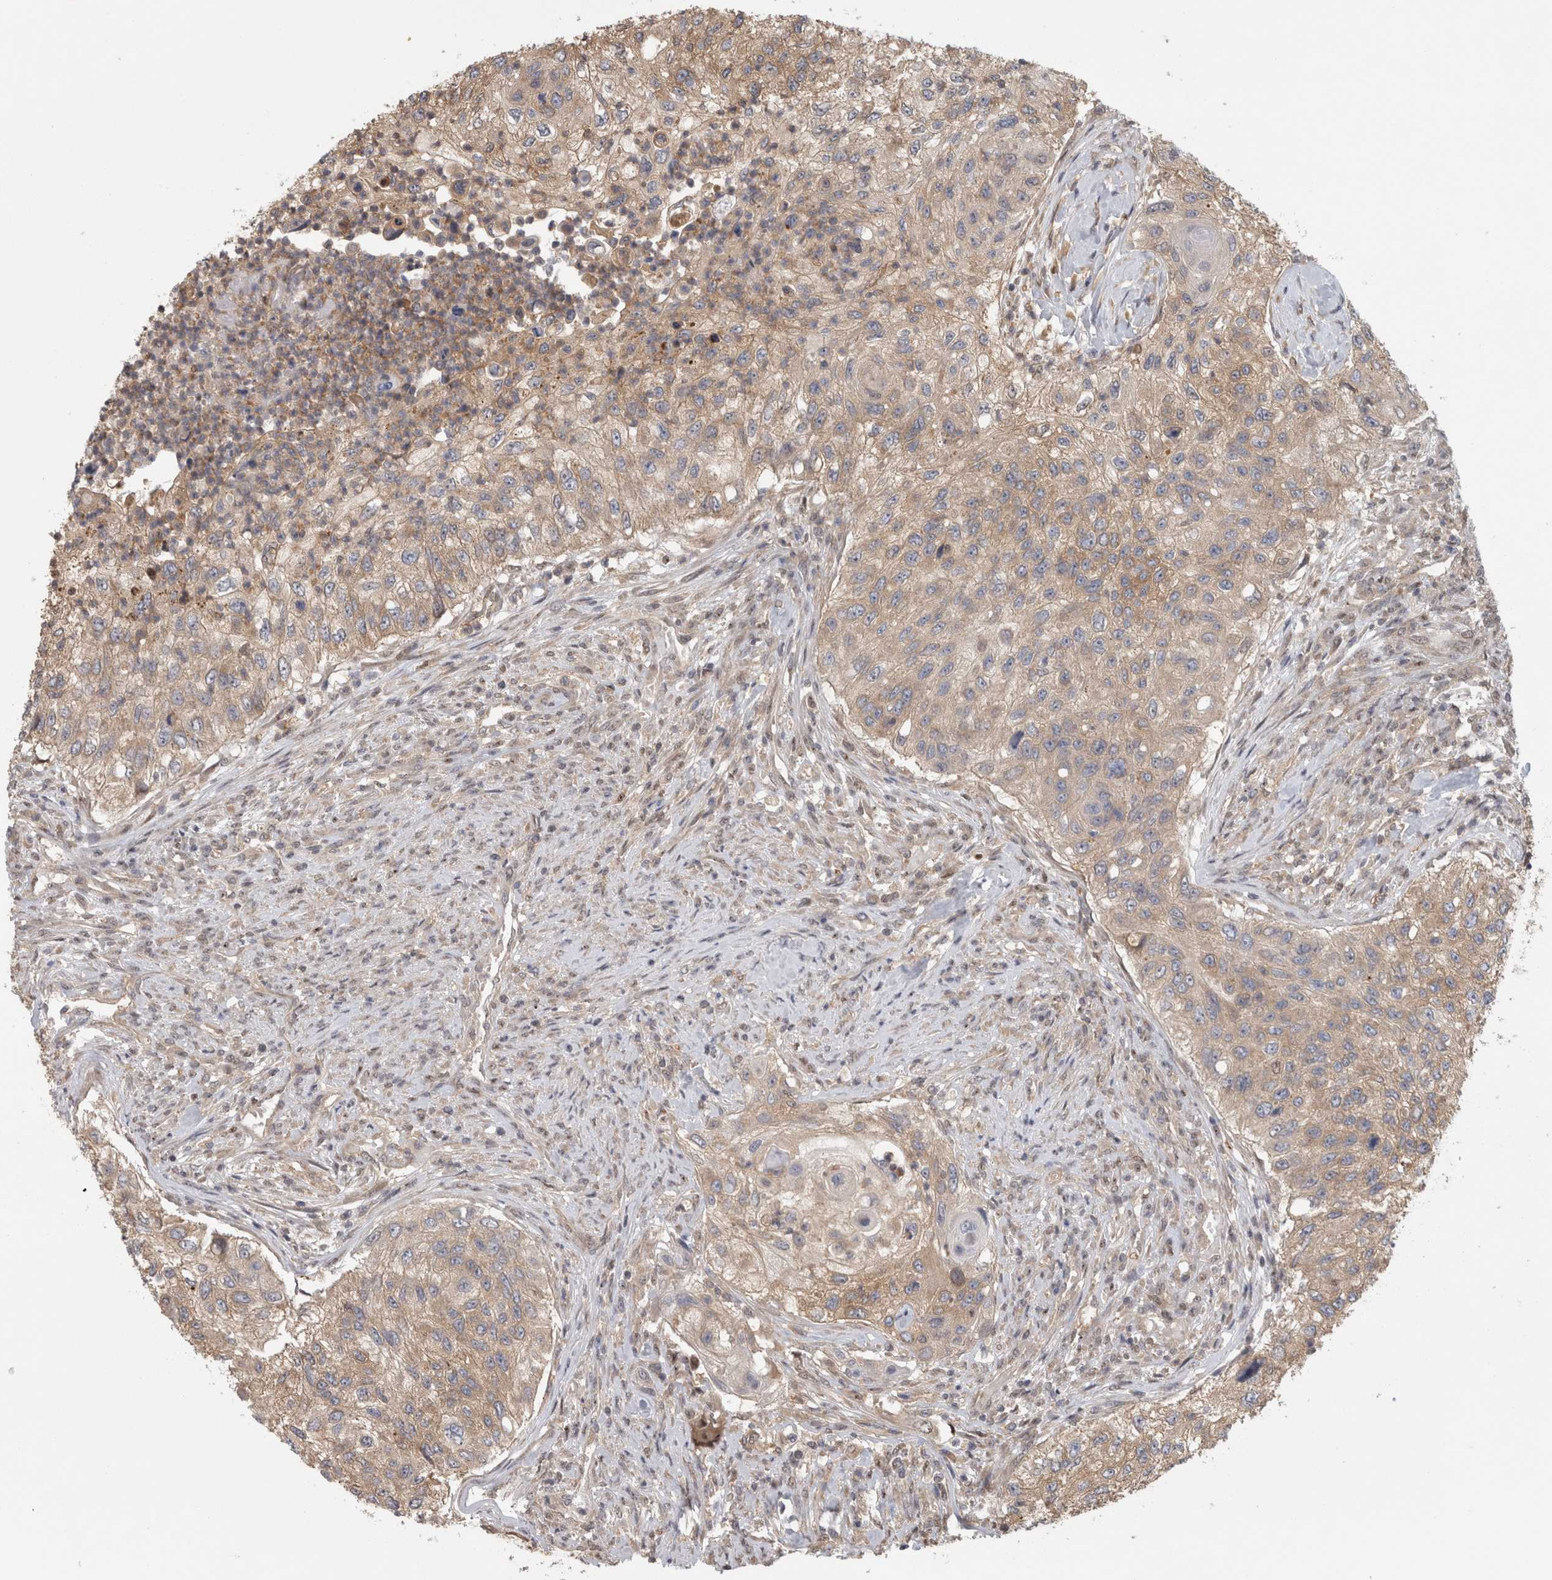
{"staining": {"intensity": "weak", "quantity": ">75%", "location": "cytoplasmic/membranous"}, "tissue": "urothelial cancer", "cell_type": "Tumor cells", "image_type": "cancer", "snomed": [{"axis": "morphology", "description": "Urothelial carcinoma, High grade"}, {"axis": "topography", "description": "Urinary bladder"}], "caption": "Tumor cells demonstrate weak cytoplasmic/membranous positivity in approximately >75% of cells in urothelial carcinoma (high-grade).", "gene": "PIGP", "patient": {"sex": "female", "age": 60}}